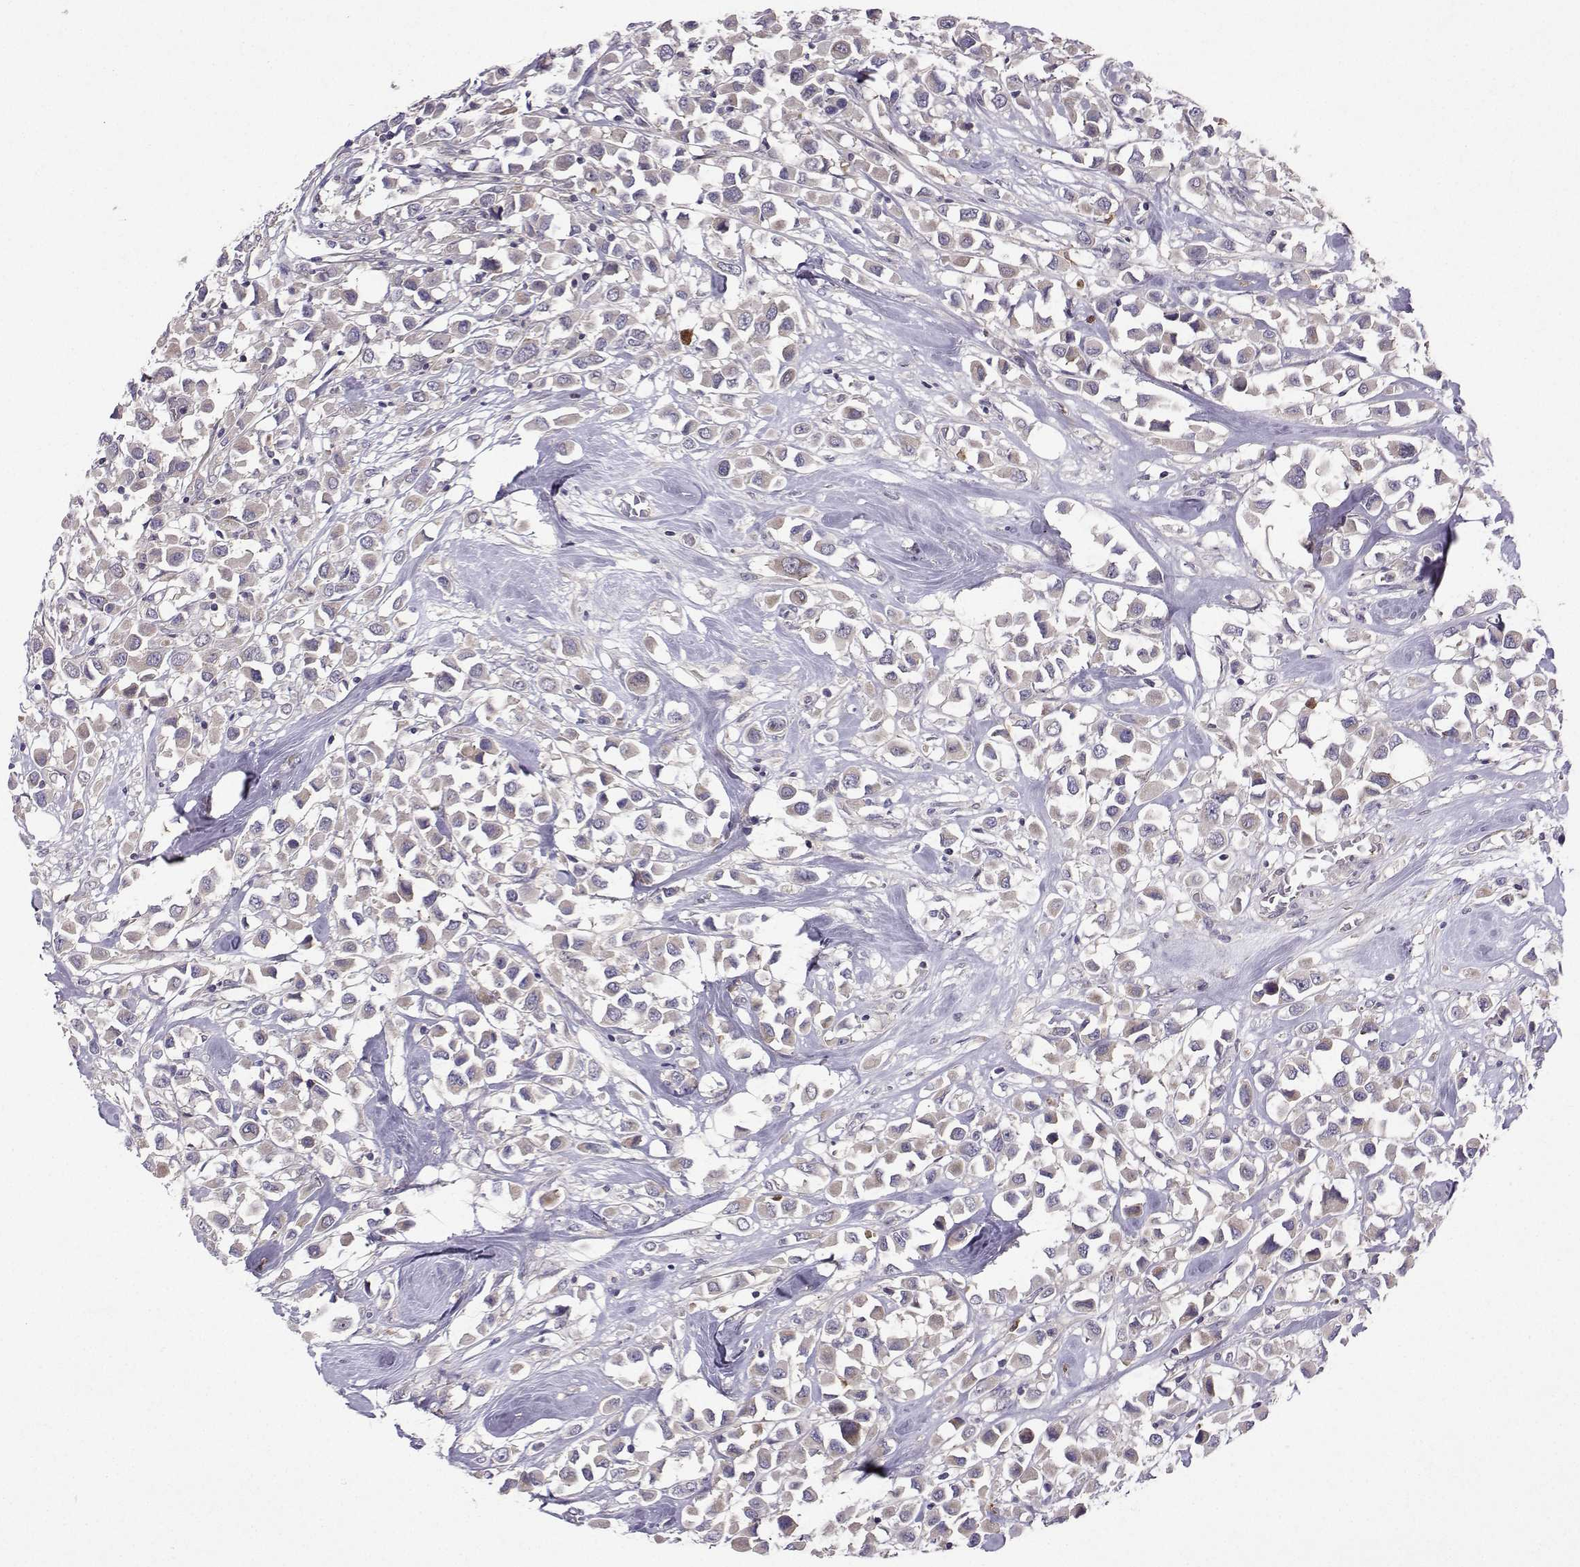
{"staining": {"intensity": "negative", "quantity": "none", "location": "none"}, "tissue": "breast cancer", "cell_type": "Tumor cells", "image_type": "cancer", "snomed": [{"axis": "morphology", "description": "Duct carcinoma"}, {"axis": "topography", "description": "Breast"}], "caption": "Tumor cells show no significant protein expression in breast infiltrating ductal carcinoma.", "gene": "STXBP5", "patient": {"sex": "female", "age": 61}}